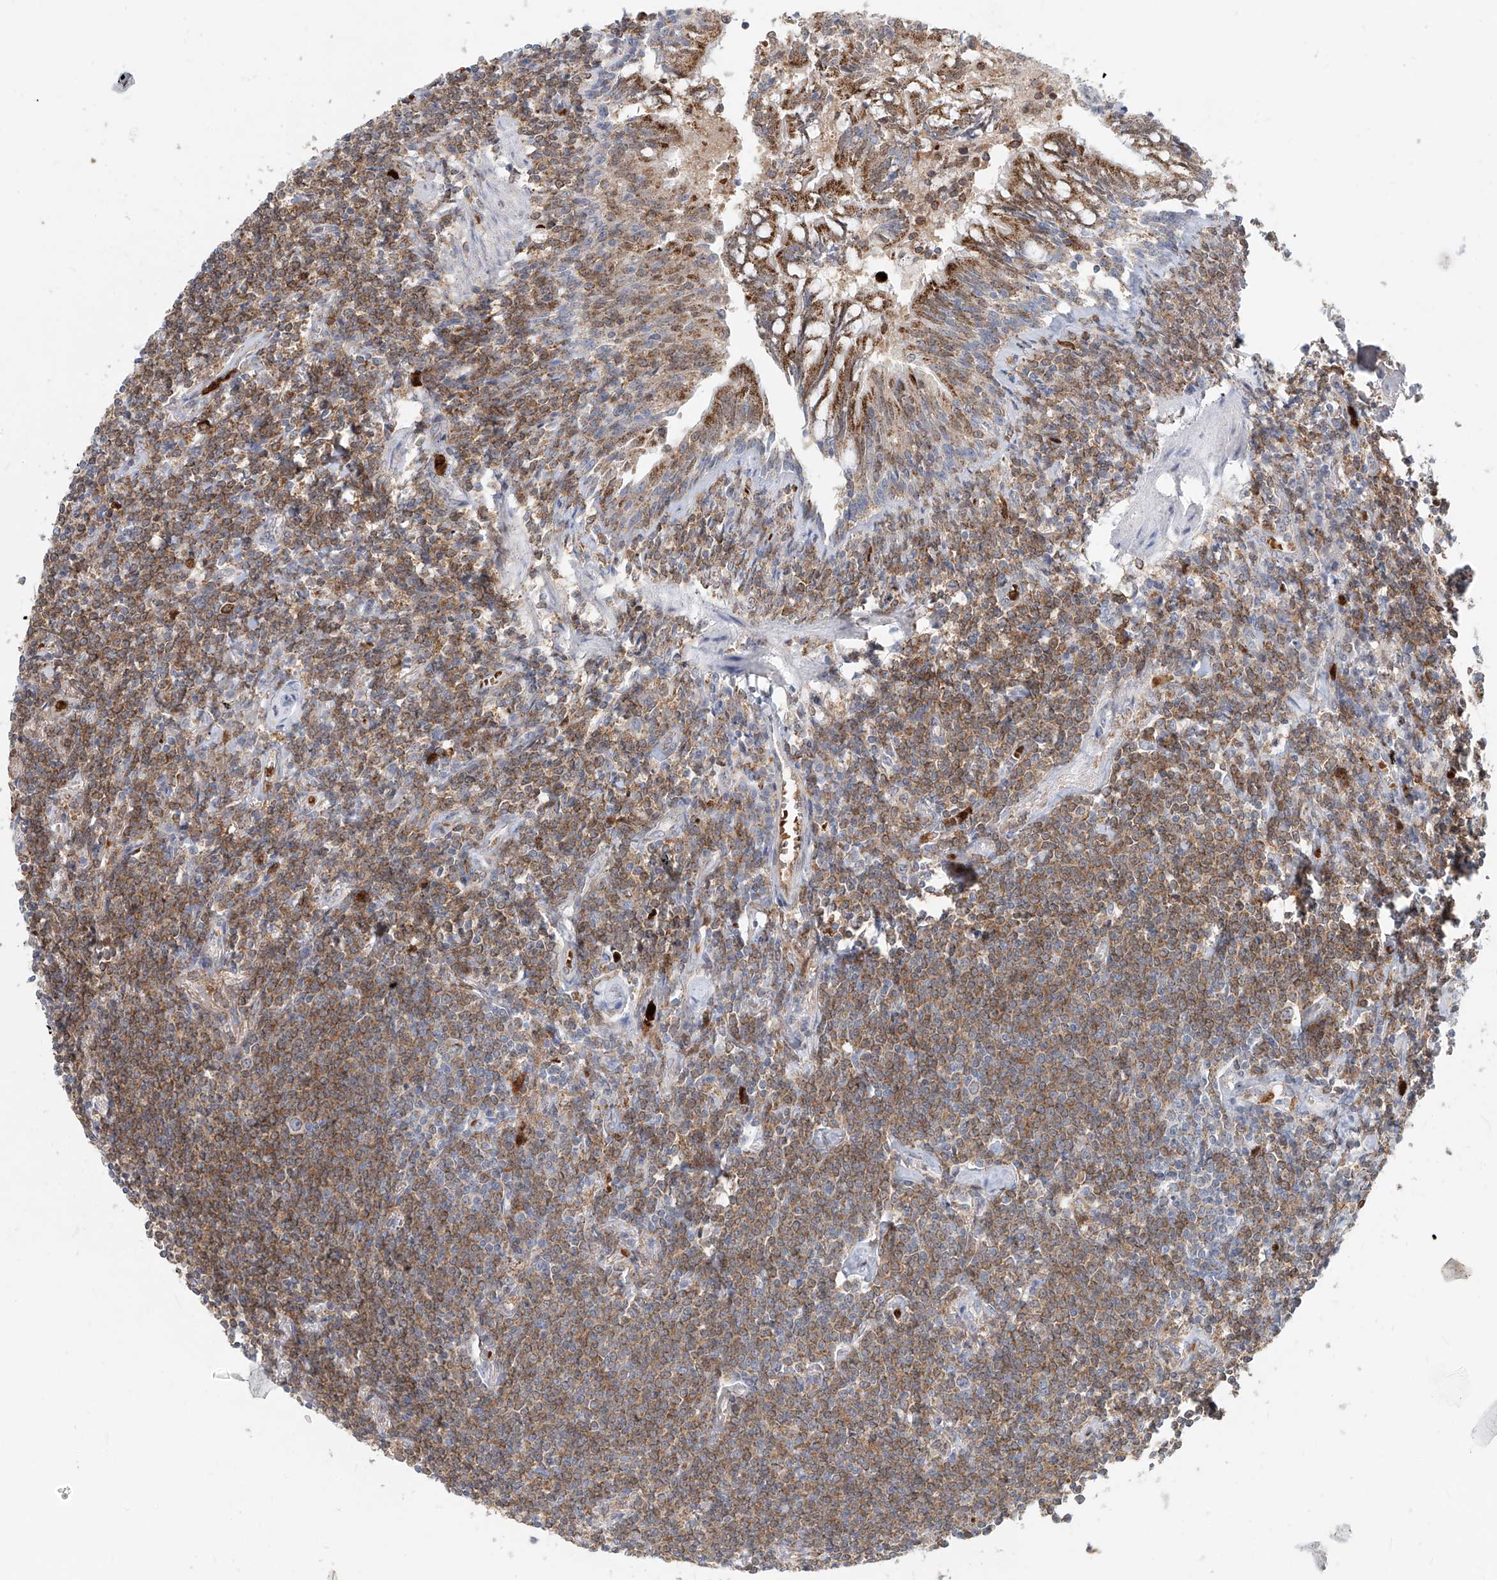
{"staining": {"intensity": "moderate", "quantity": ">75%", "location": "cytoplasmic/membranous"}, "tissue": "lymphoma", "cell_type": "Tumor cells", "image_type": "cancer", "snomed": [{"axis": "morphology", "description": "Malignant lymphoma, non-Hodgkin's type, Low grade"}, {"axis": "topography", "description": "Lung"}], "caption": "Immunohistochemistry micrograph of neoplastic tissue: human low-grade malignant lymphoma, non-Hodgkin's type stained using IHC reveals medium levels of moderate protein expression localized specifically in the cytoplasmic/membranous of tumor cells, appearing as a cytoplasmic/membranous brown color.", "gene": "PTPRA", "patient": {"sex": "female", "age": 71}}